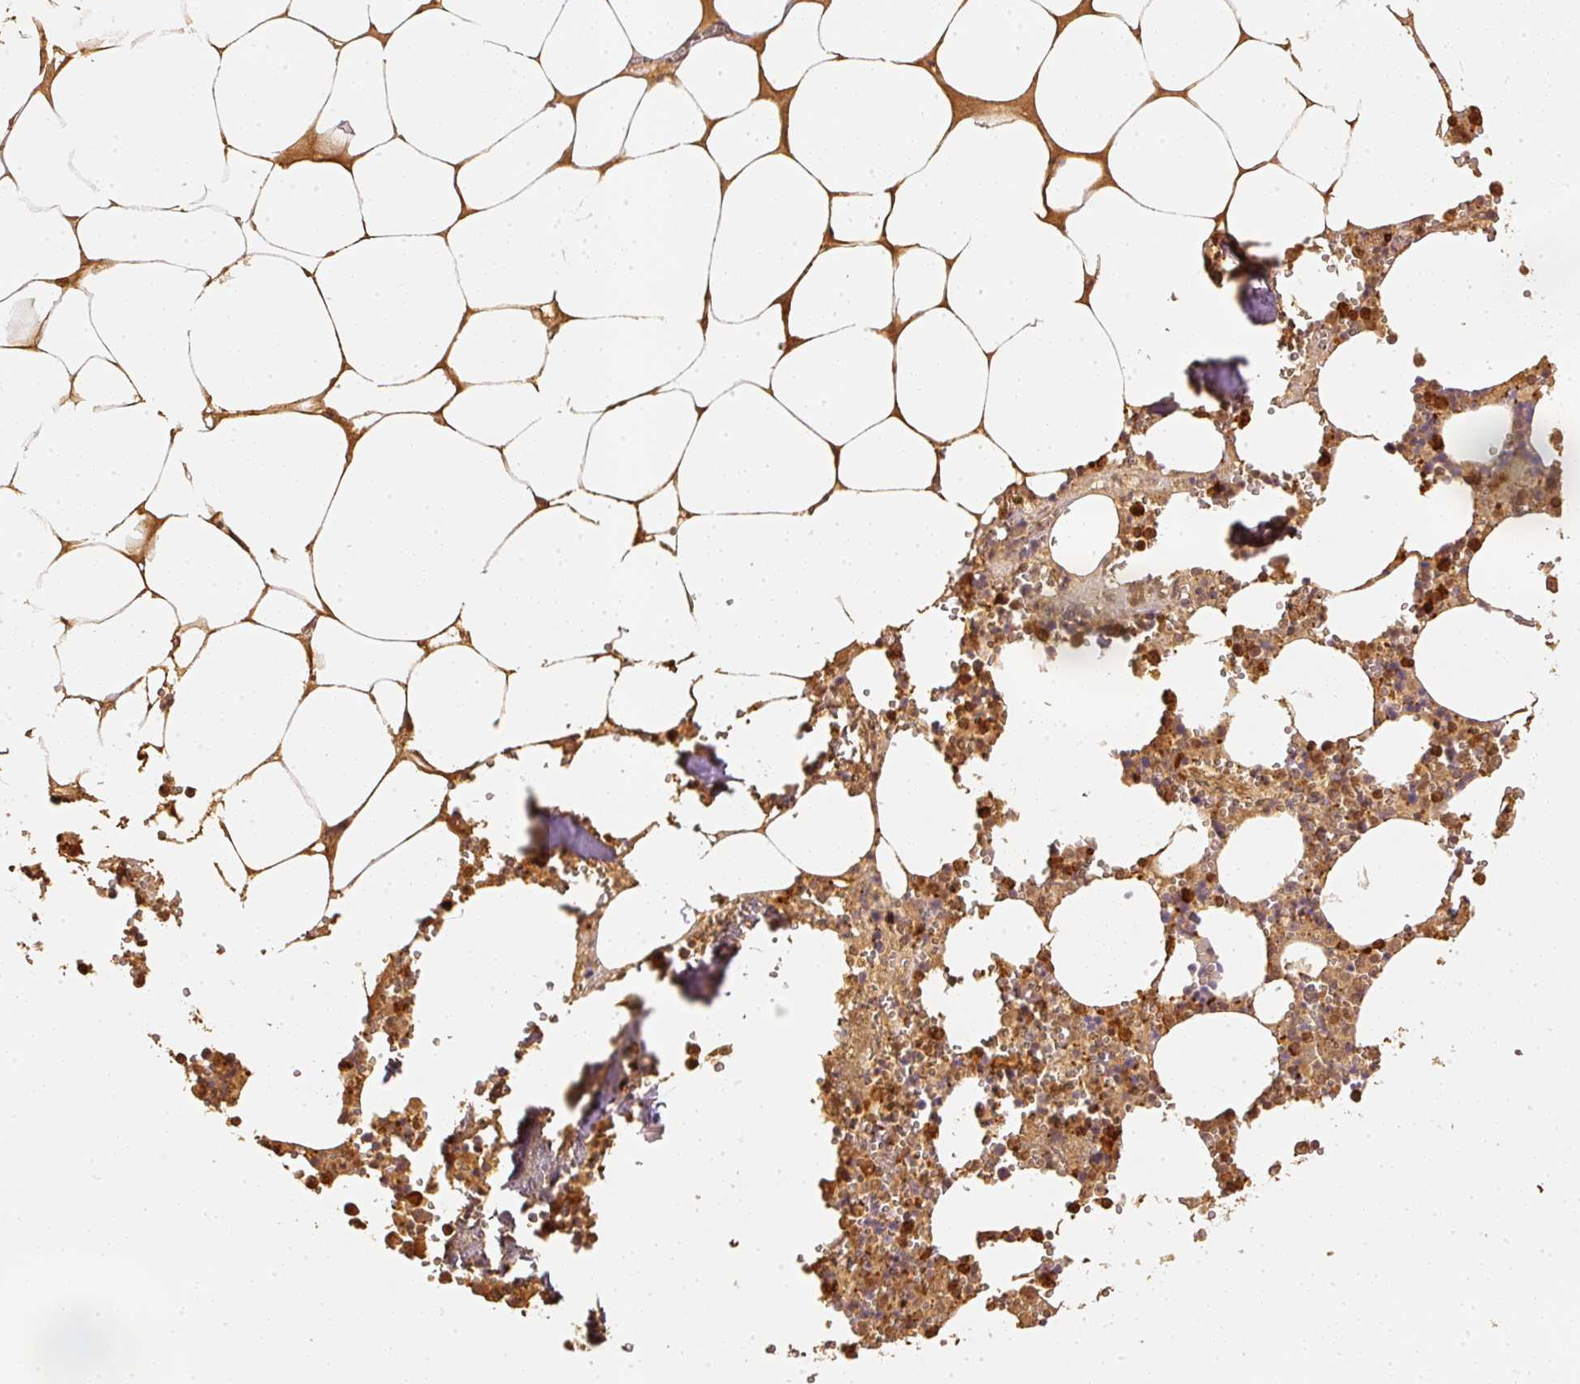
{"staining": {"intensity": "strong", "quantity": ">75%", "location": "cytoplasmic/membranous,nuclear"}, "tissue": "bone marrow", "cell_type": "Hematopoietic cells", "image_type": "normal", "snomed": [{"axis": "morphology", "description": "Normal tissue, NOS"}, {"axis": "topography", "description": "Bone marrow"}], "caption": "This is an image of immunohistochemistry (IHC) staining of benign bone marrow, which shows strong staining in the cytoplasmic/membranous,nuclear of hematopoietic cells.", "gene": "PFN1", "patient": {"sex": "male", "age": 54}}